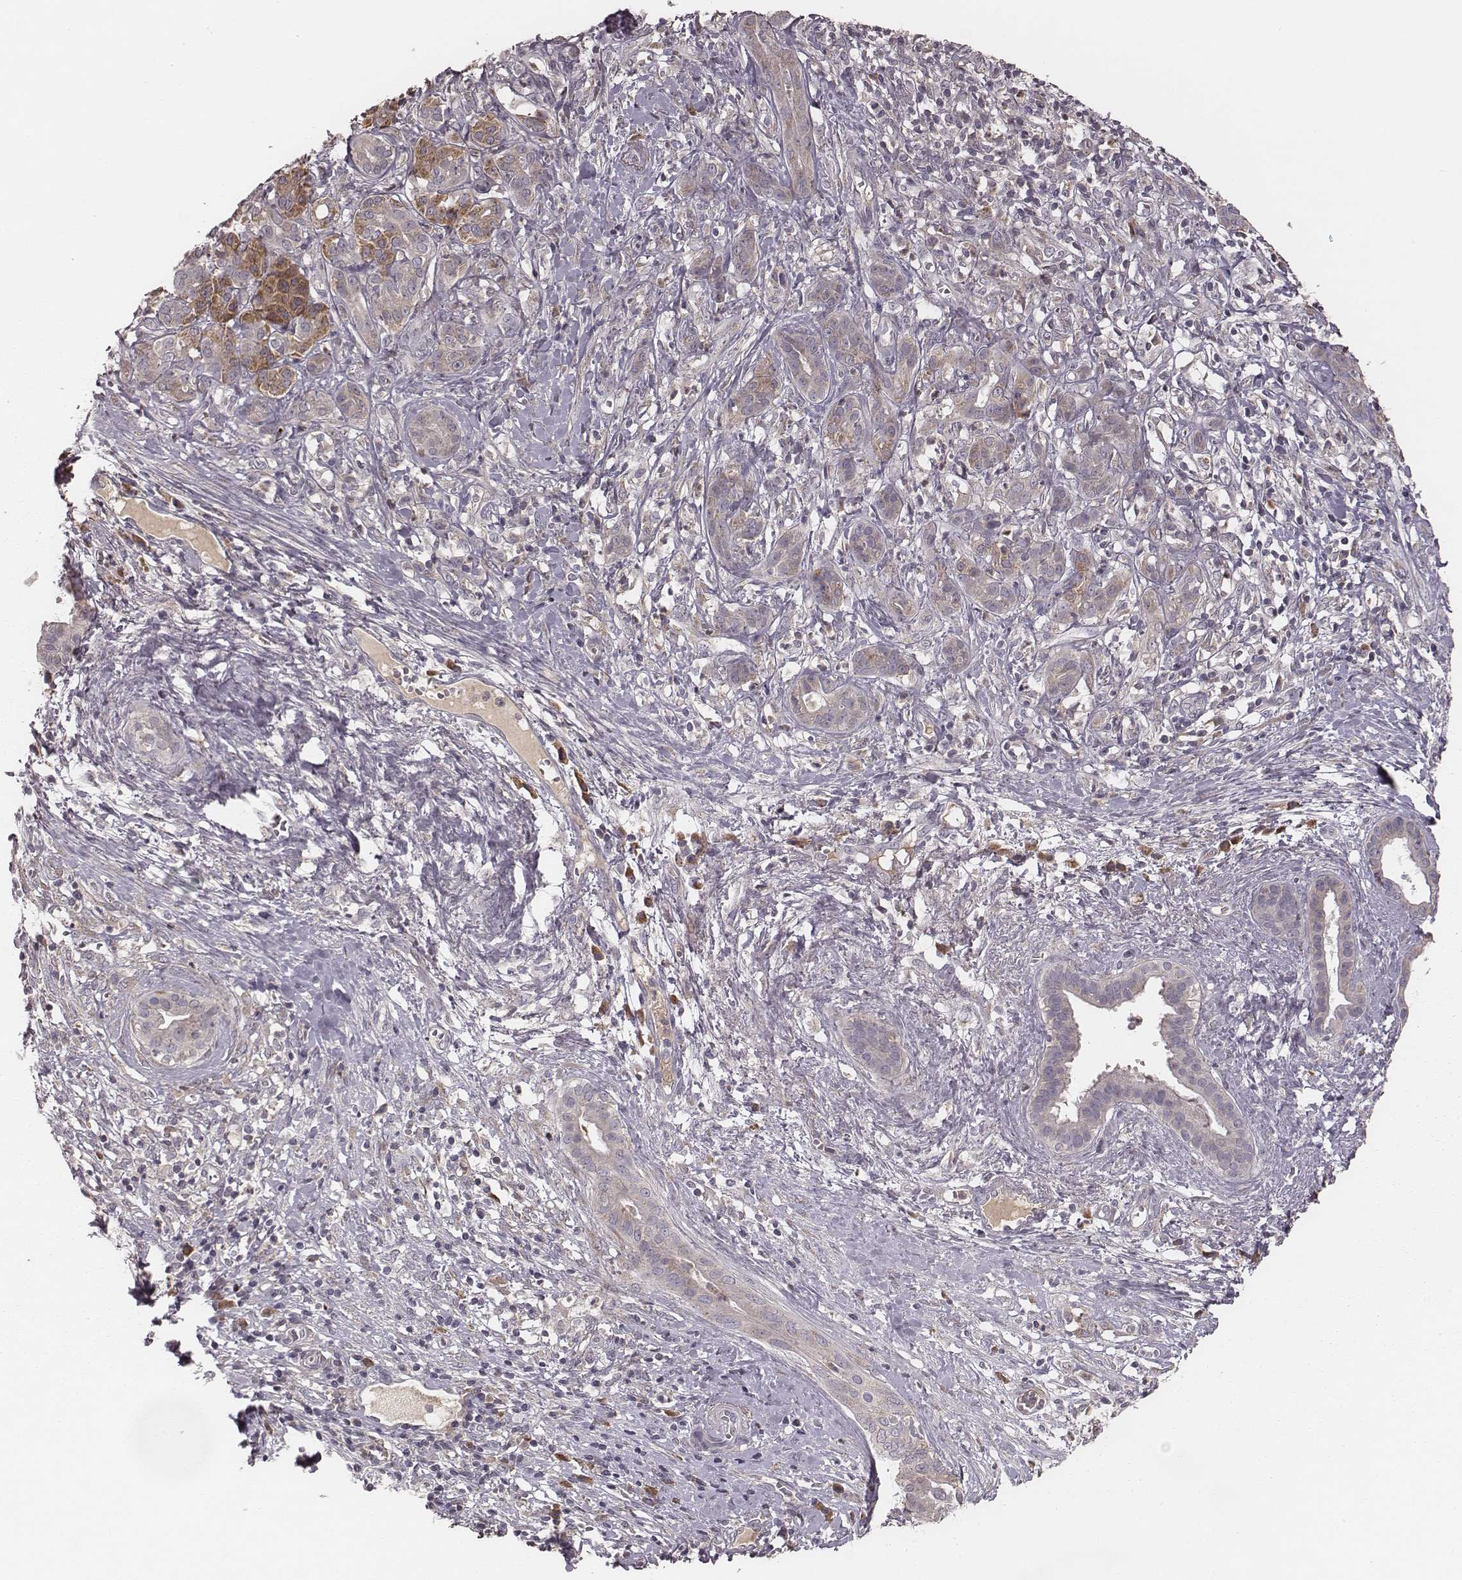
{"staining": {"intensity": "strong", "quantity": "25%-75%", "location": "cytoplasmic/membranous"}, "tissue": "pancreatic cancer", "cell_type": "Tumor cells", "image_type": "cancer", "snomed": [{"axis": "morphology", "description": "Adenocarcinoma, NOS"}, {"axis": "topography", "description": "Pancreas"}], "caption": "A micrograph of human pancreatic cancer stained for a protein exhibits strong cytoplasmic/membranous brown staining in tumor cells.", "gene": "P2RX5", "patient": {"sex": "male", "age": 61}}